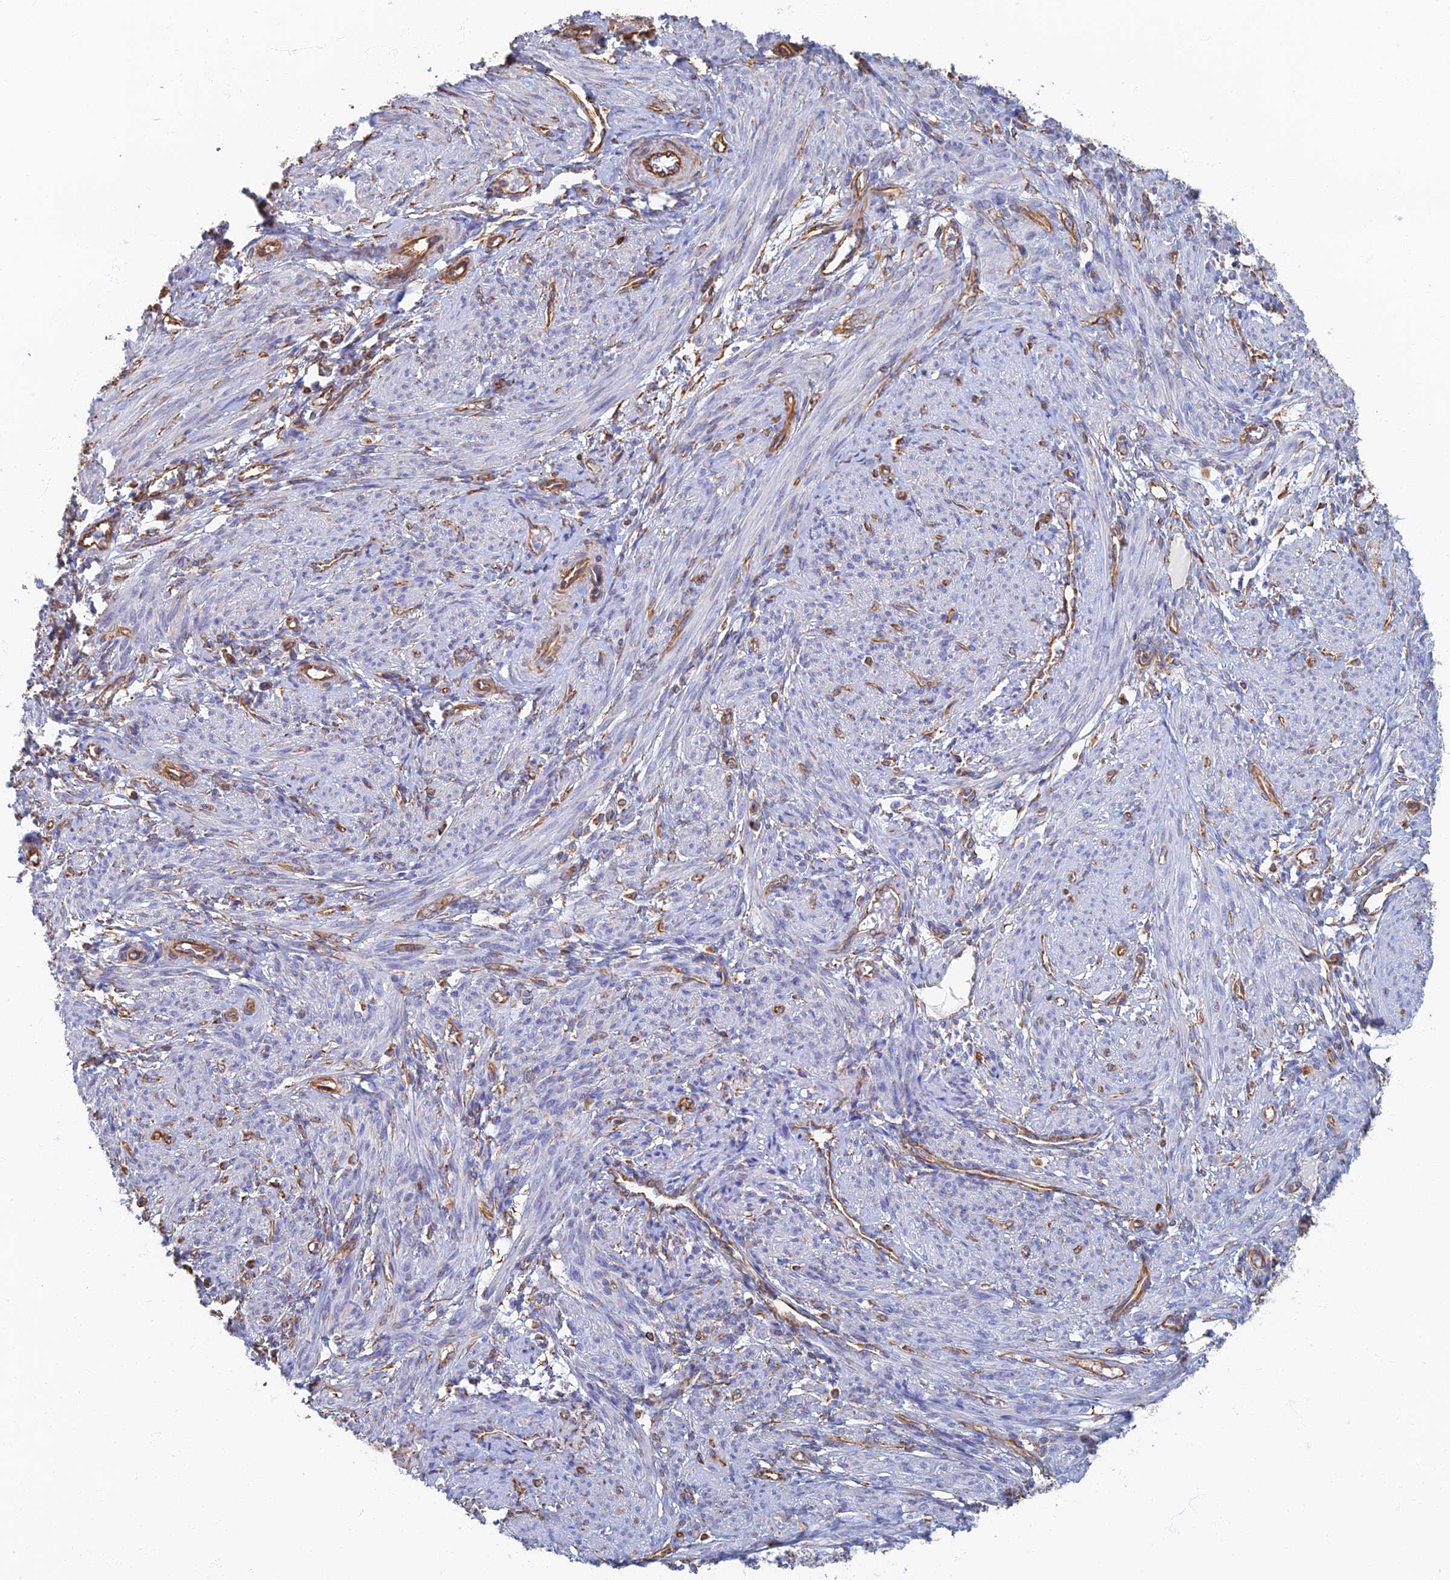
{"staining": {"intensity": "negative", "quantity": "none", "location": "none"}, "tissue": "smooth muscle", "cell_type": "Smooth muscle cells", "image_type": "normal", "snomed": [{"axis": "morphology", "description": "Normal tissue, NOS"}, {"axis": "topography", "description": "Smooth muscle"}], "caption": "An image of smooth muscle stained for a protein exhibits no brown staining in smooth muscle cells.", "gene": "RMC1", "patient": {"sex": "female", "age": 39}}